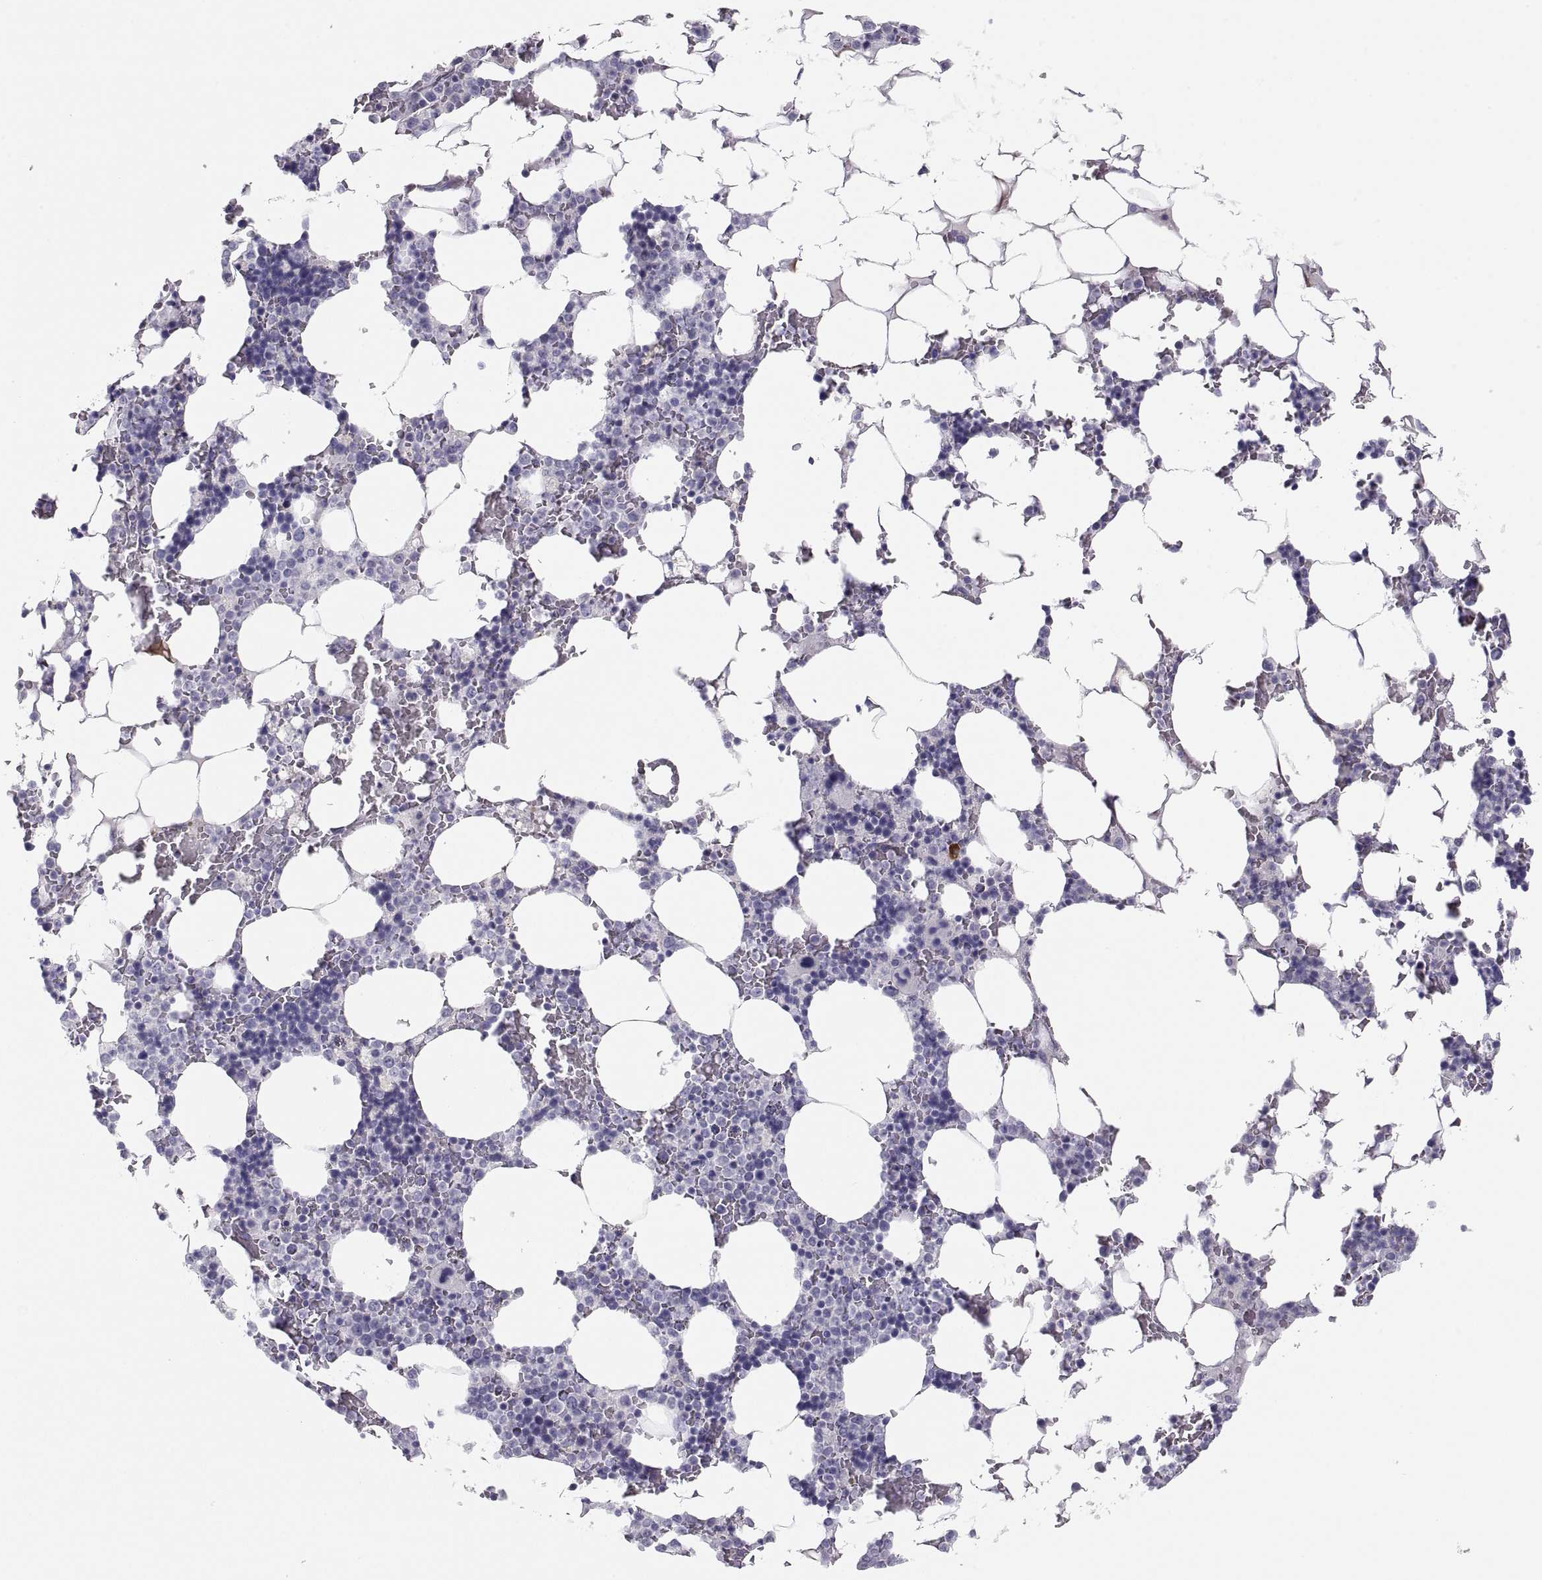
{"staining": {"intensity": "negative", "quantity": "none", "location": "none"}, "tissue": "bone marrow", "cell_type": "Hematopoietic cells", "image_type": "normal", "snomed": [{"axis": "morphology", "description": "Normal tissue, NOS"}, {"axis": "topography", "description": "Bone marrow"}], "caption": "Immunohistochemistry of benign bone marrow demonstrates no expression in hematopoietic cells.", "gene": "MAGEB2", "patient": {"sex": "male", "age": 51}}